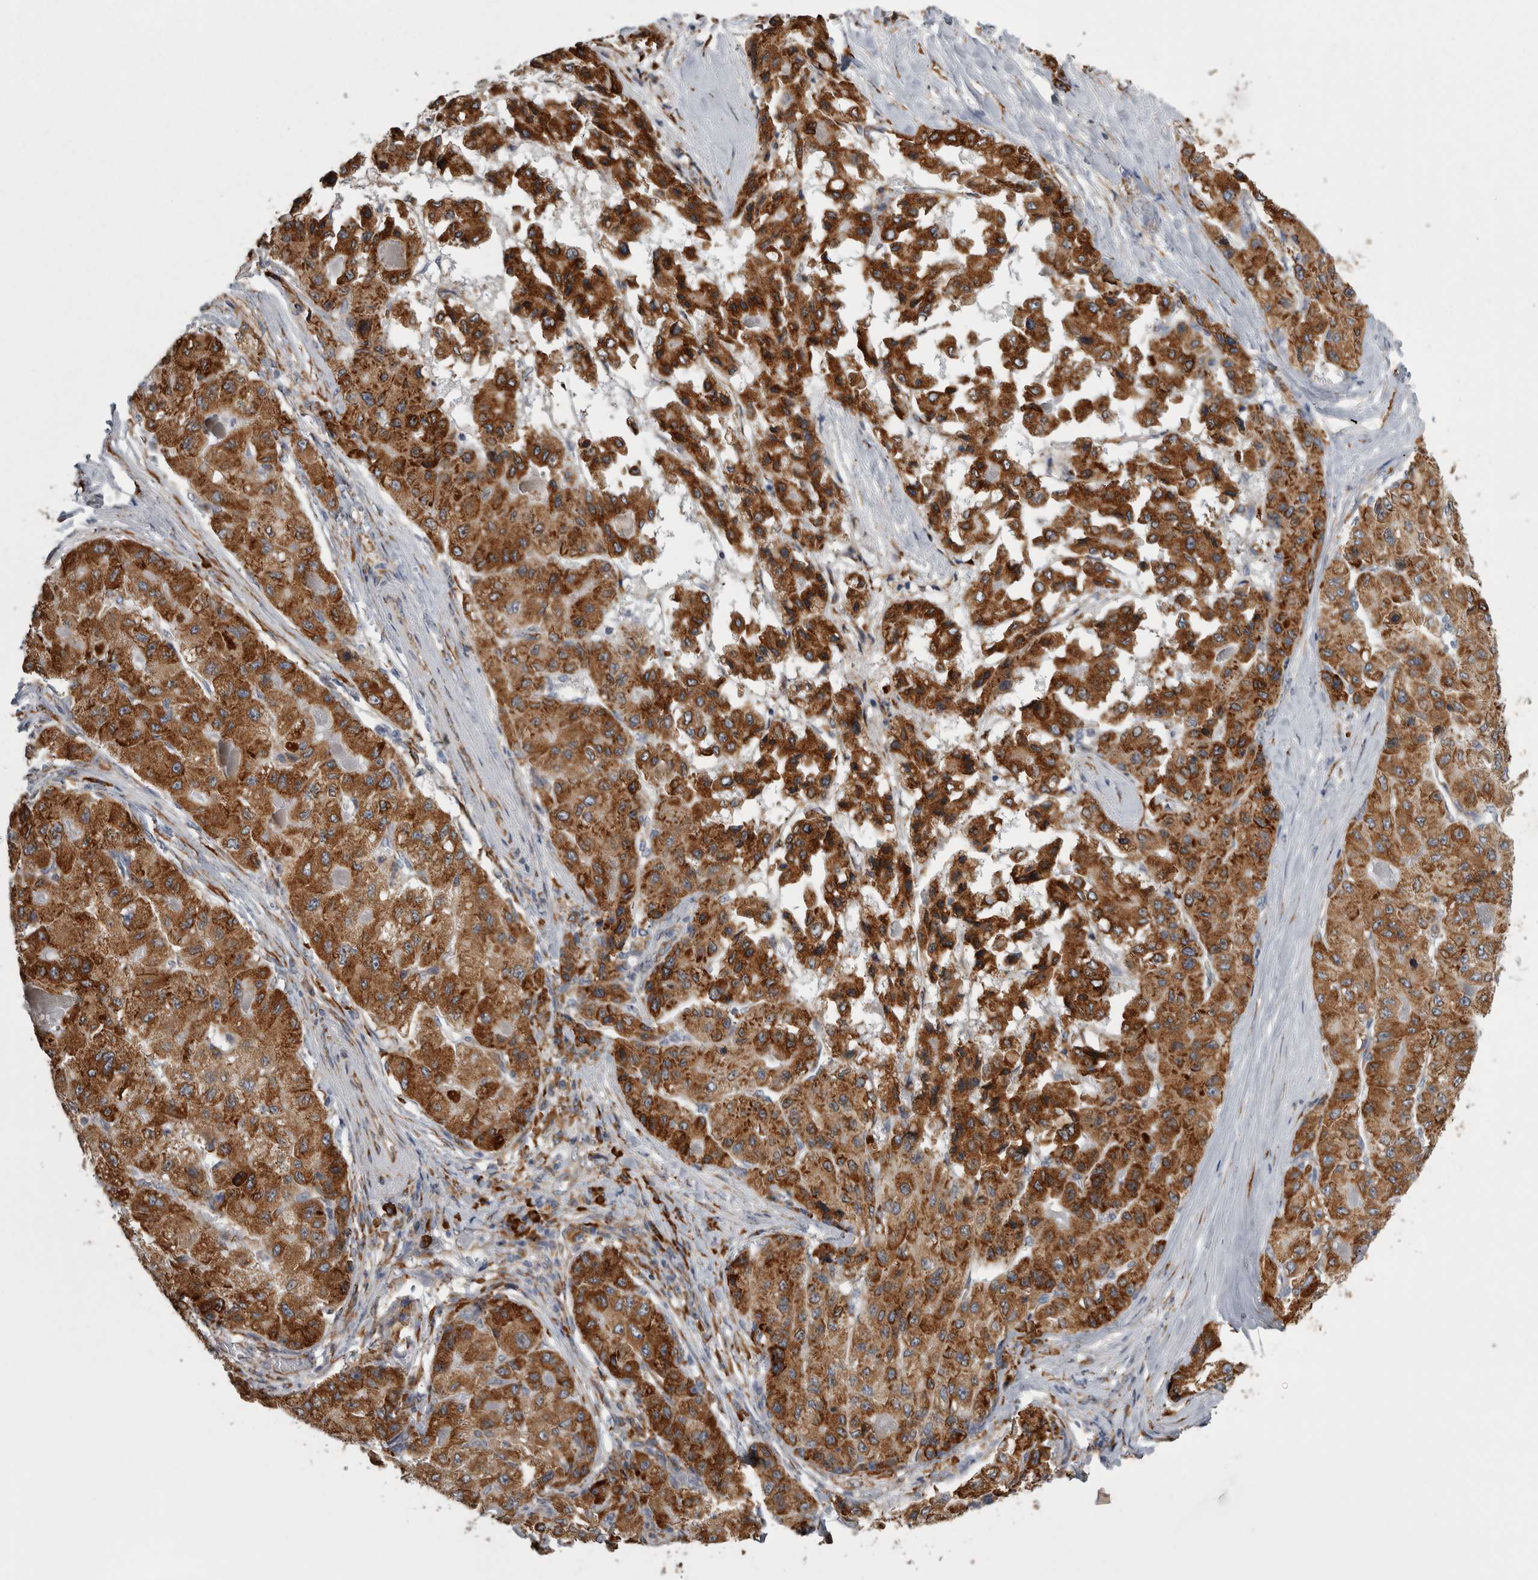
{"staining": {"intensity": "strong", "quantity": ">75%", "location": "cytoplasmic/membranous"}, "tissue": "liver cancer", "cell_type": "Tumor cells", "image_type": "cancer", "snomed": [{"axis": "morphology", "description": "Carcinoma, Hepatocellular, NOS"}, {"axis": "topography", "description": "Liver"}], "caption": "Immunohistochemical staining of liver hepatocellular carcinoma shows high levels of strong cytoplasmic/membranous expression in approximately >75% of tumor cells.", "gene": "FHIP2B", "patient": {"sex": "male", "age": 80}}